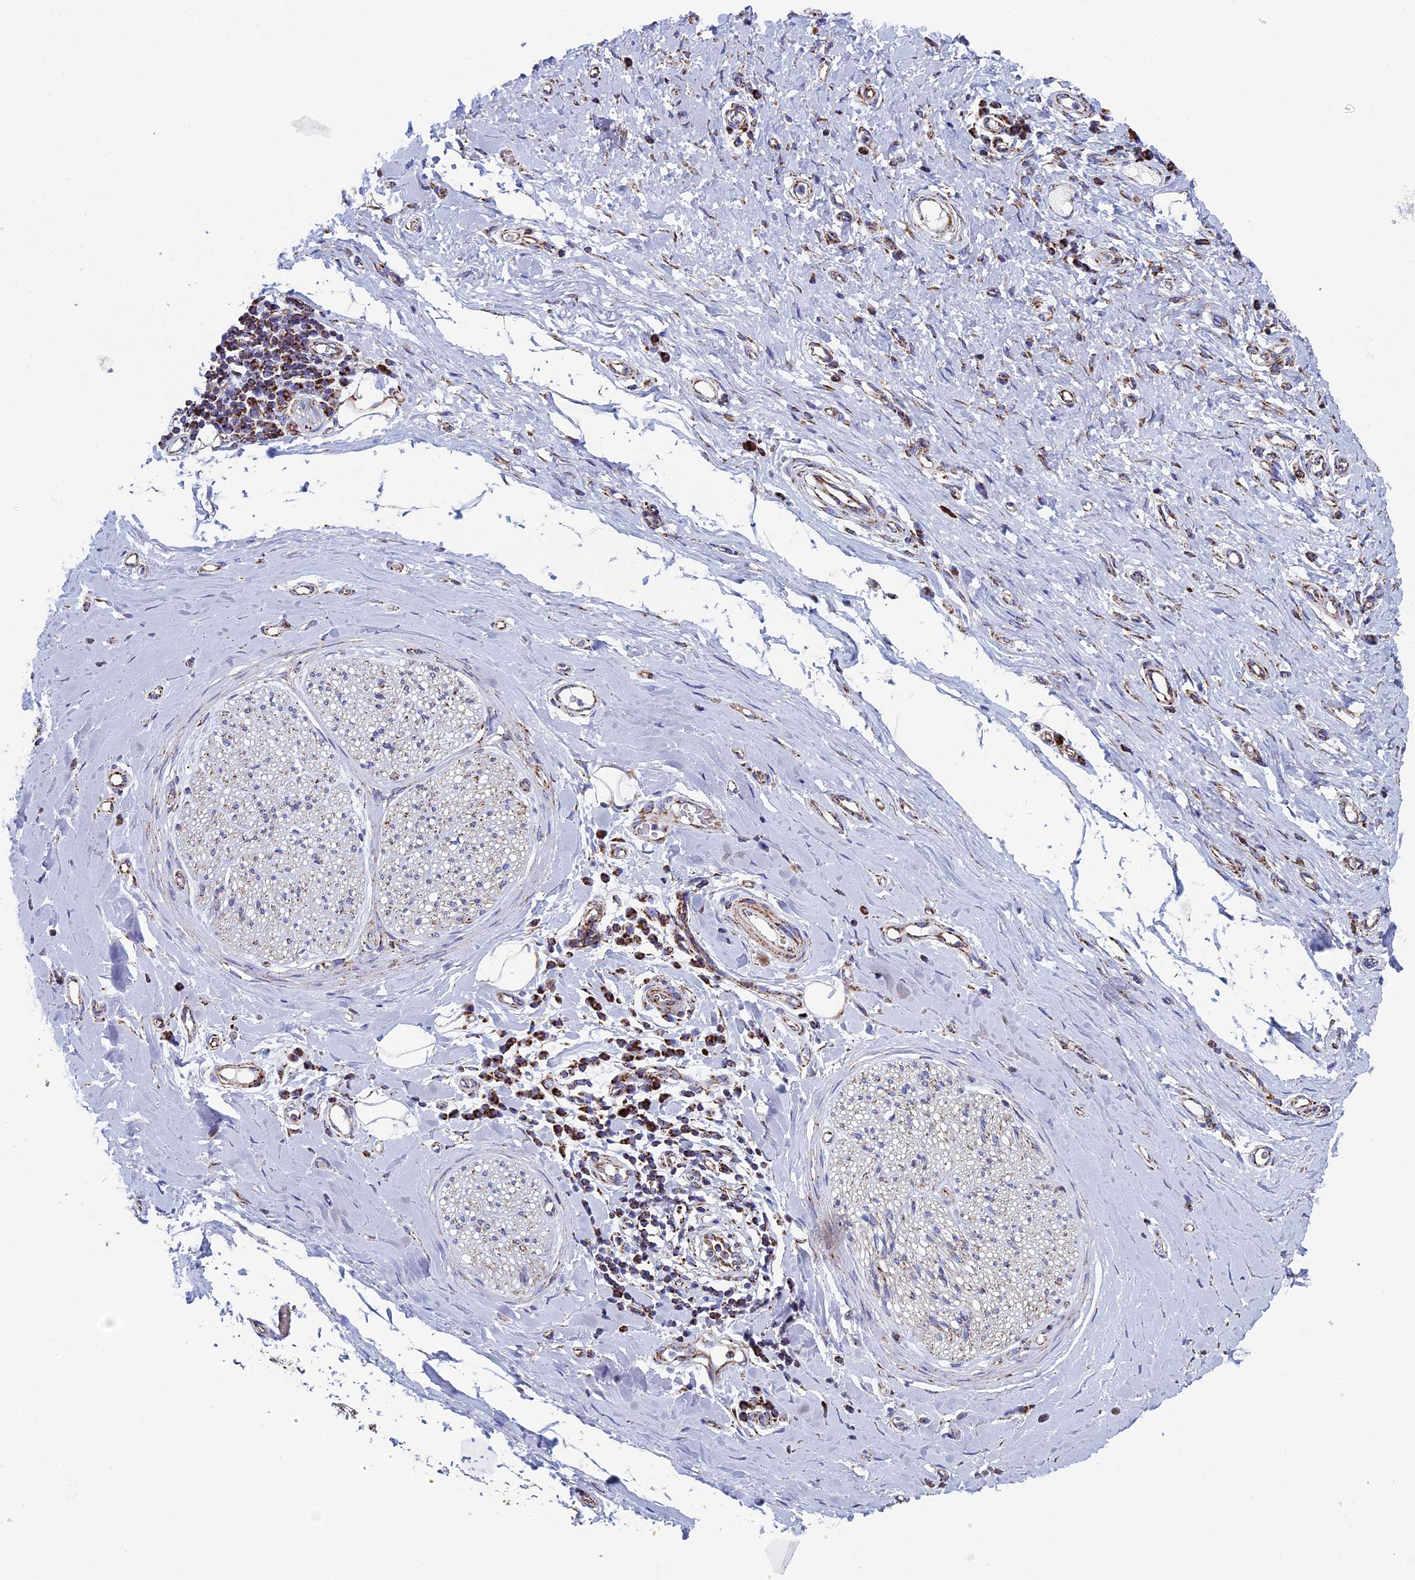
{"staining": {"intensity": "strong", "quantity": ">75%", "location": "cytoplasmic/membranous"}, "tissue": "adipose tissue", "cell_type": "Adipocytes", "image_type": "normal", "snomed": [{"axis": "morphology", "description": "Normal tissue, NOS"}, {"axis": "morphology", "description": "Adenocarcinoma, NOS"}, {"axis": "topography", "description": "Esophagus"}, {"axis": "topography", "description": "Stomach, upper"}, {"axis": "topography", "description": "Peripheral nerve tissue"}], "caption": "Immunohistochemical staining of benign human adipose tissue demonstrates high levels of strong cytoplasmic/membranous staining in approximately >75% of adipocytes. The protein is stained brown, and the nuclei are stained in blue (DAB IHC with brightfield microscopy, high magnification).", "gene": "UQCRFS1", "patient": {"sex": "male", "age": 62}}